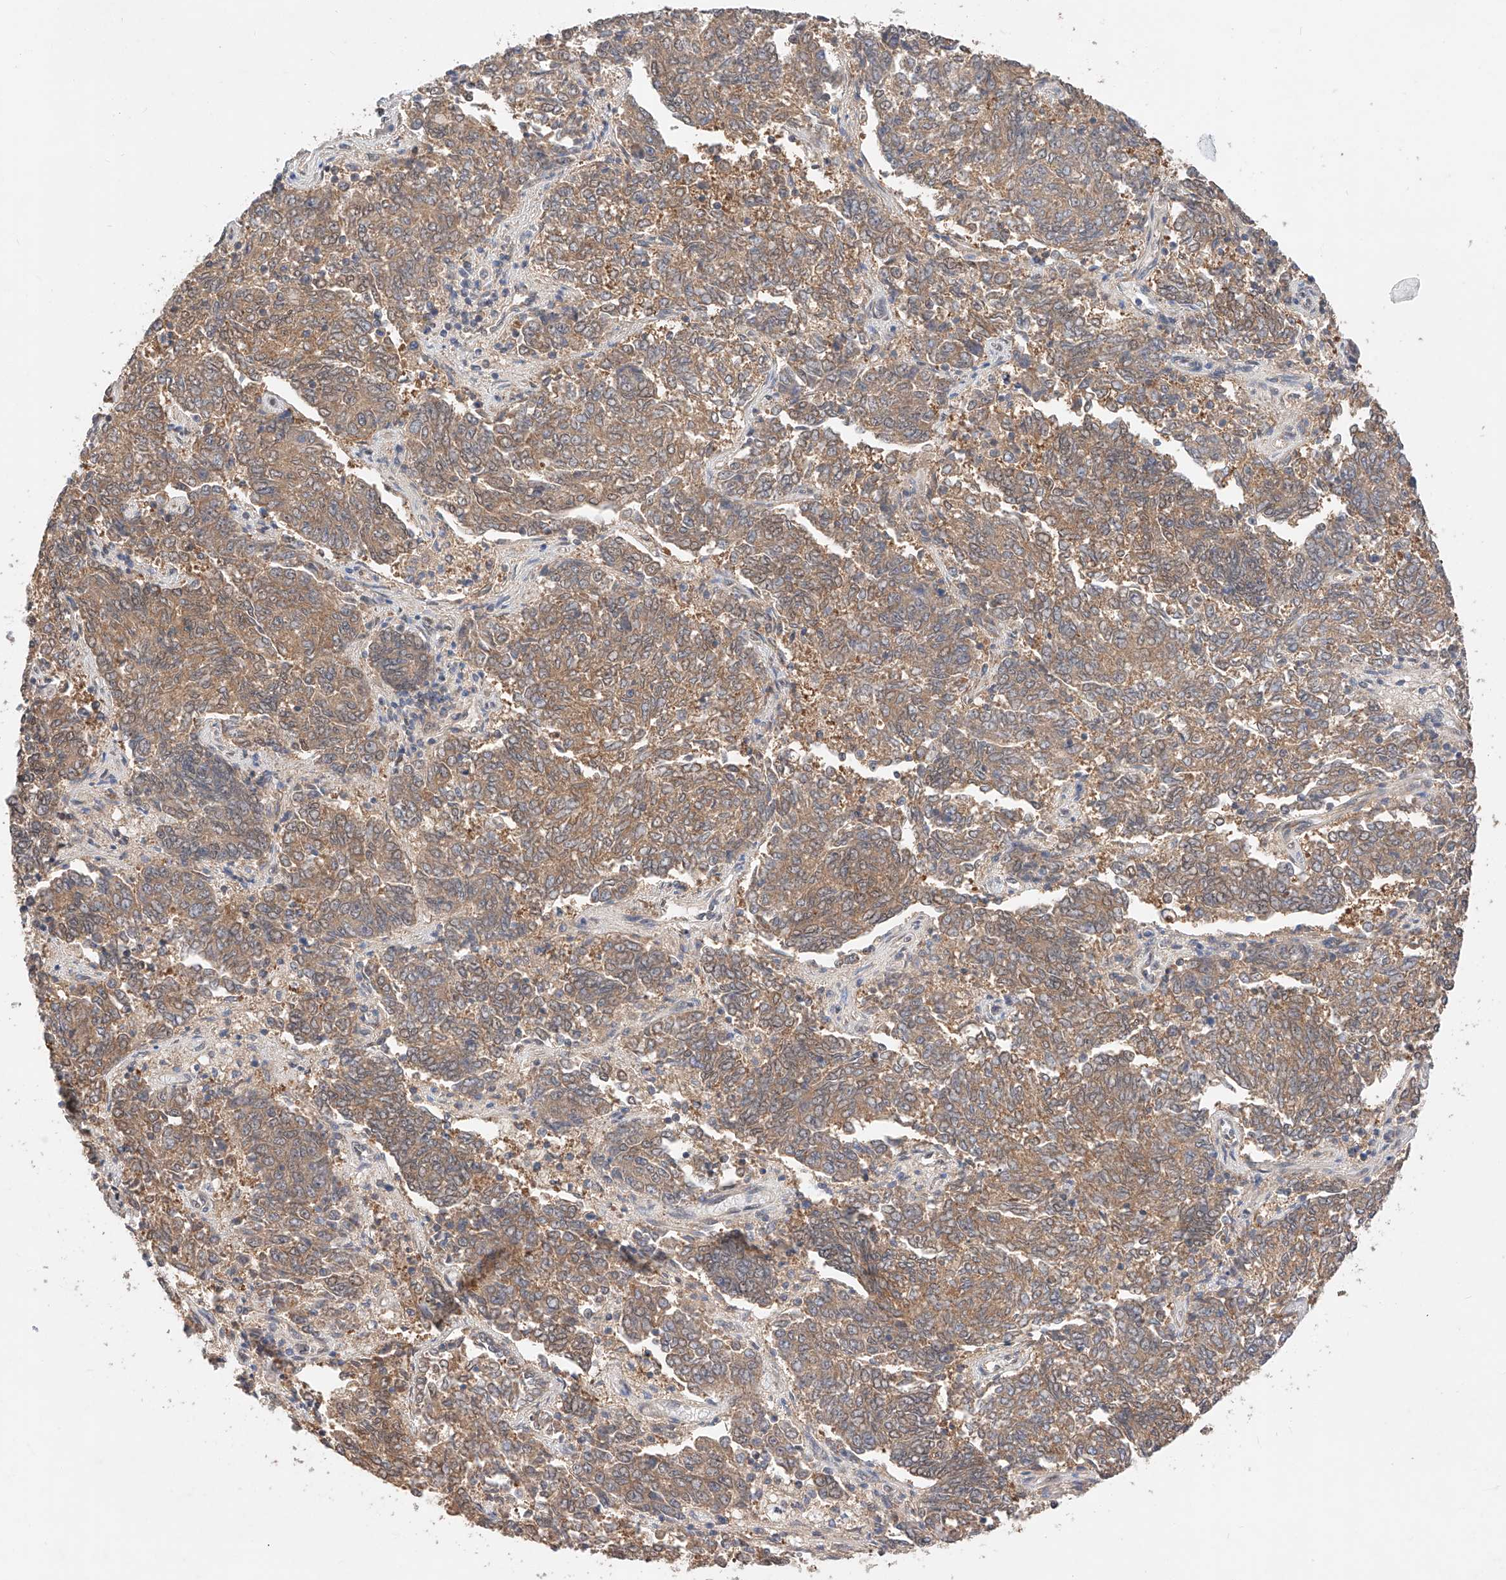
{"staining": {"intensity": "moderate", "quantity": ">75%", "location": "cytoplasmic/membranous"}, "tissue": "endometrial cancer", "cell_type": "Tumor cells", "image_type": "cancer", "snomed": [{"axis": "morphology", "description": "Adenocarcinoma, NOS"}, {"axis": "topography", "description": "Endometrium"}], "caption": "The photomicrograph displays immunohistochemical staining of endometrial adenocarcinoma. There is moderate cytoplasmic/membranous positivity is appreciated in approximately >75% of tumor cells.", "gene": "ZSCAN4", "patient": {"sex": "female", "age": 80}}